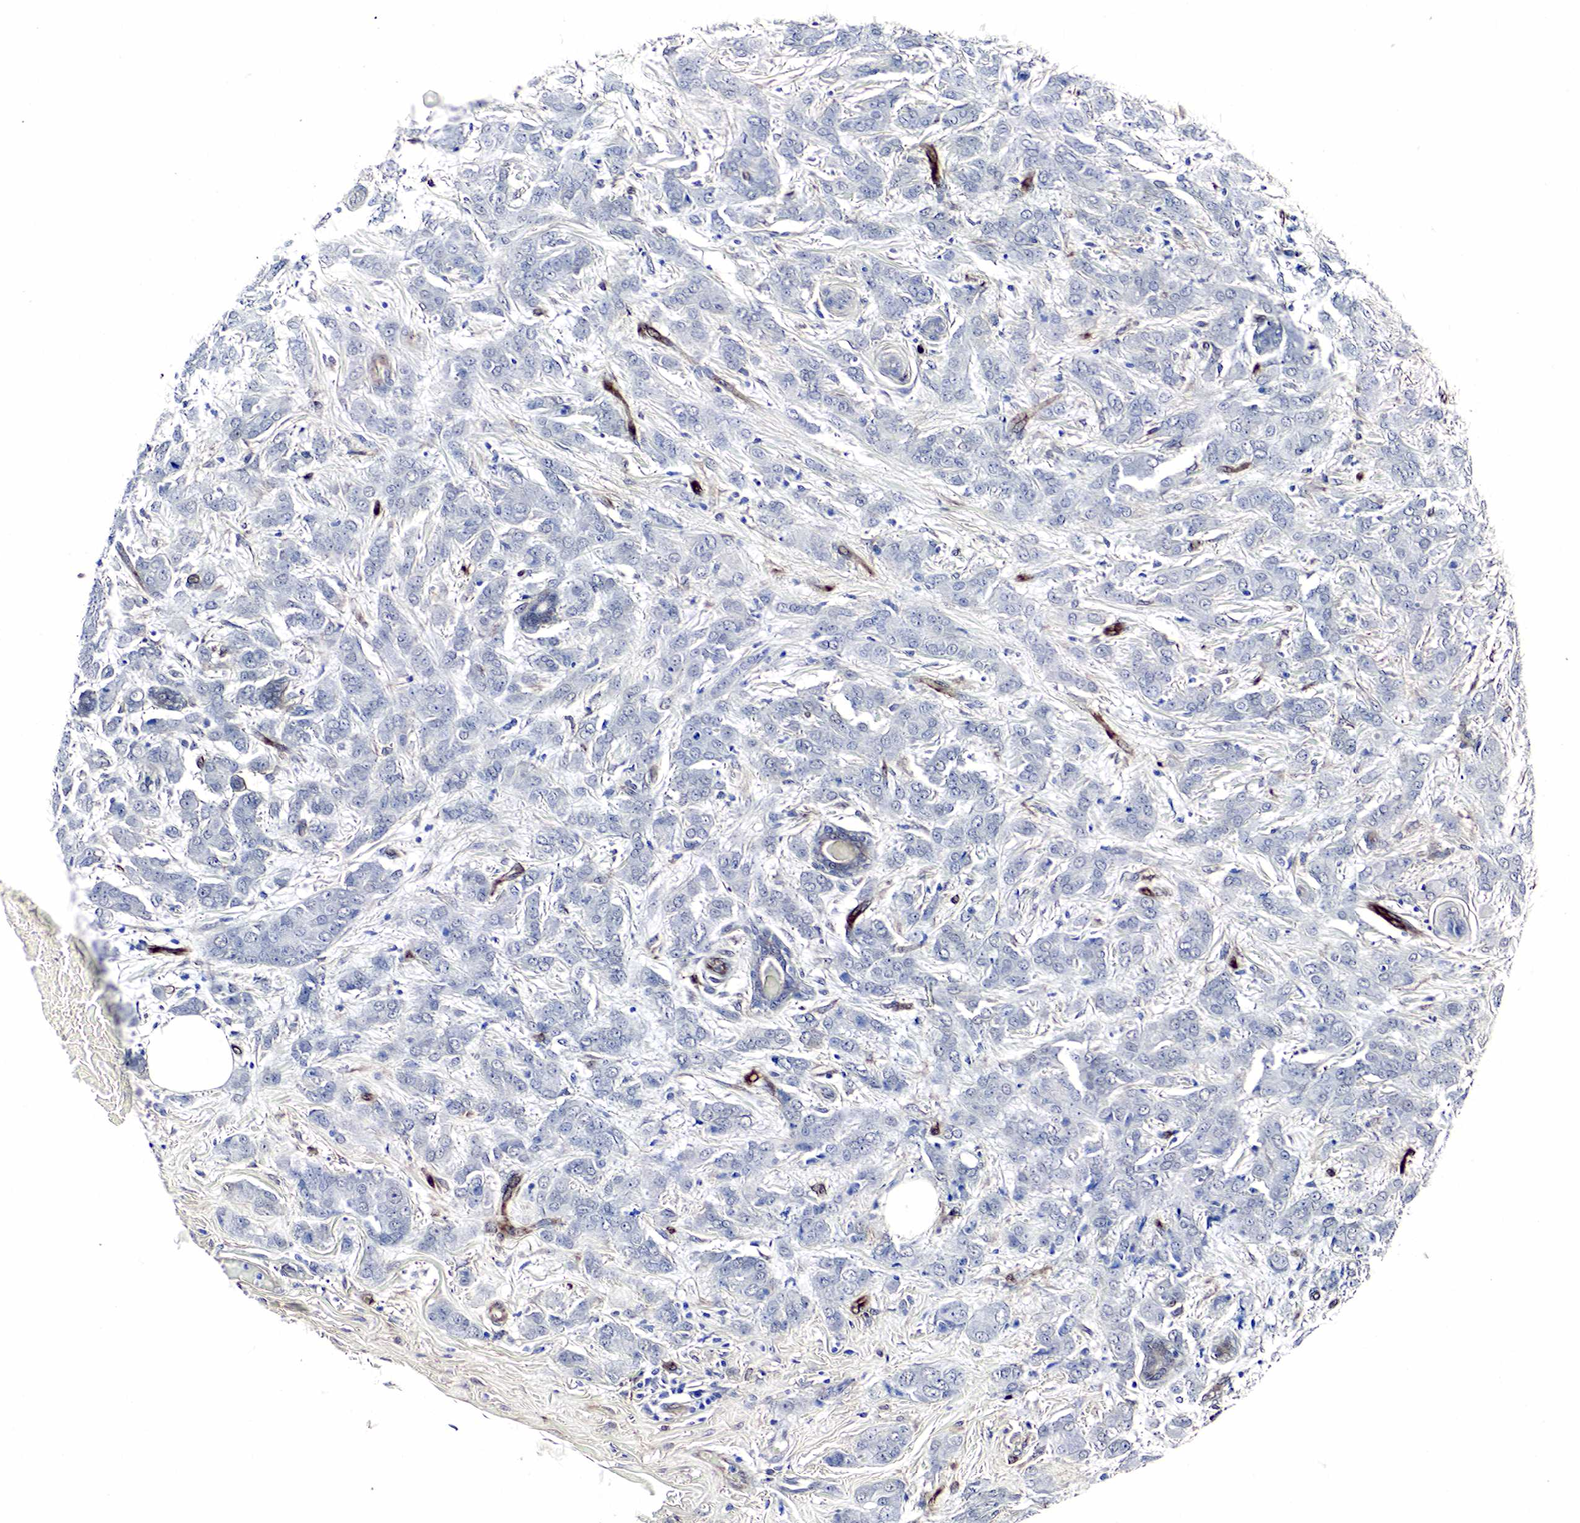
{"staining": {"intensity": "negative", "quantity": "none", "location": "none"}, "tissue": "breast cancer", "cell_type": "Tumor cells", "image_type": "cancer", "snomed": [{"axis": "morphology", "description": "Duct carcinoma"}, {"axis": "topography", "description": "Breast"}], "caption": "DAB (3,3'-diaminobenzidine) immunohistochemical staining of breast cancer (invasive ductal carcinoma) exhibits no significant positivity in tumor cells.", "gene": "SPIN1", "patient": {"sex": "female", "age": 53}}